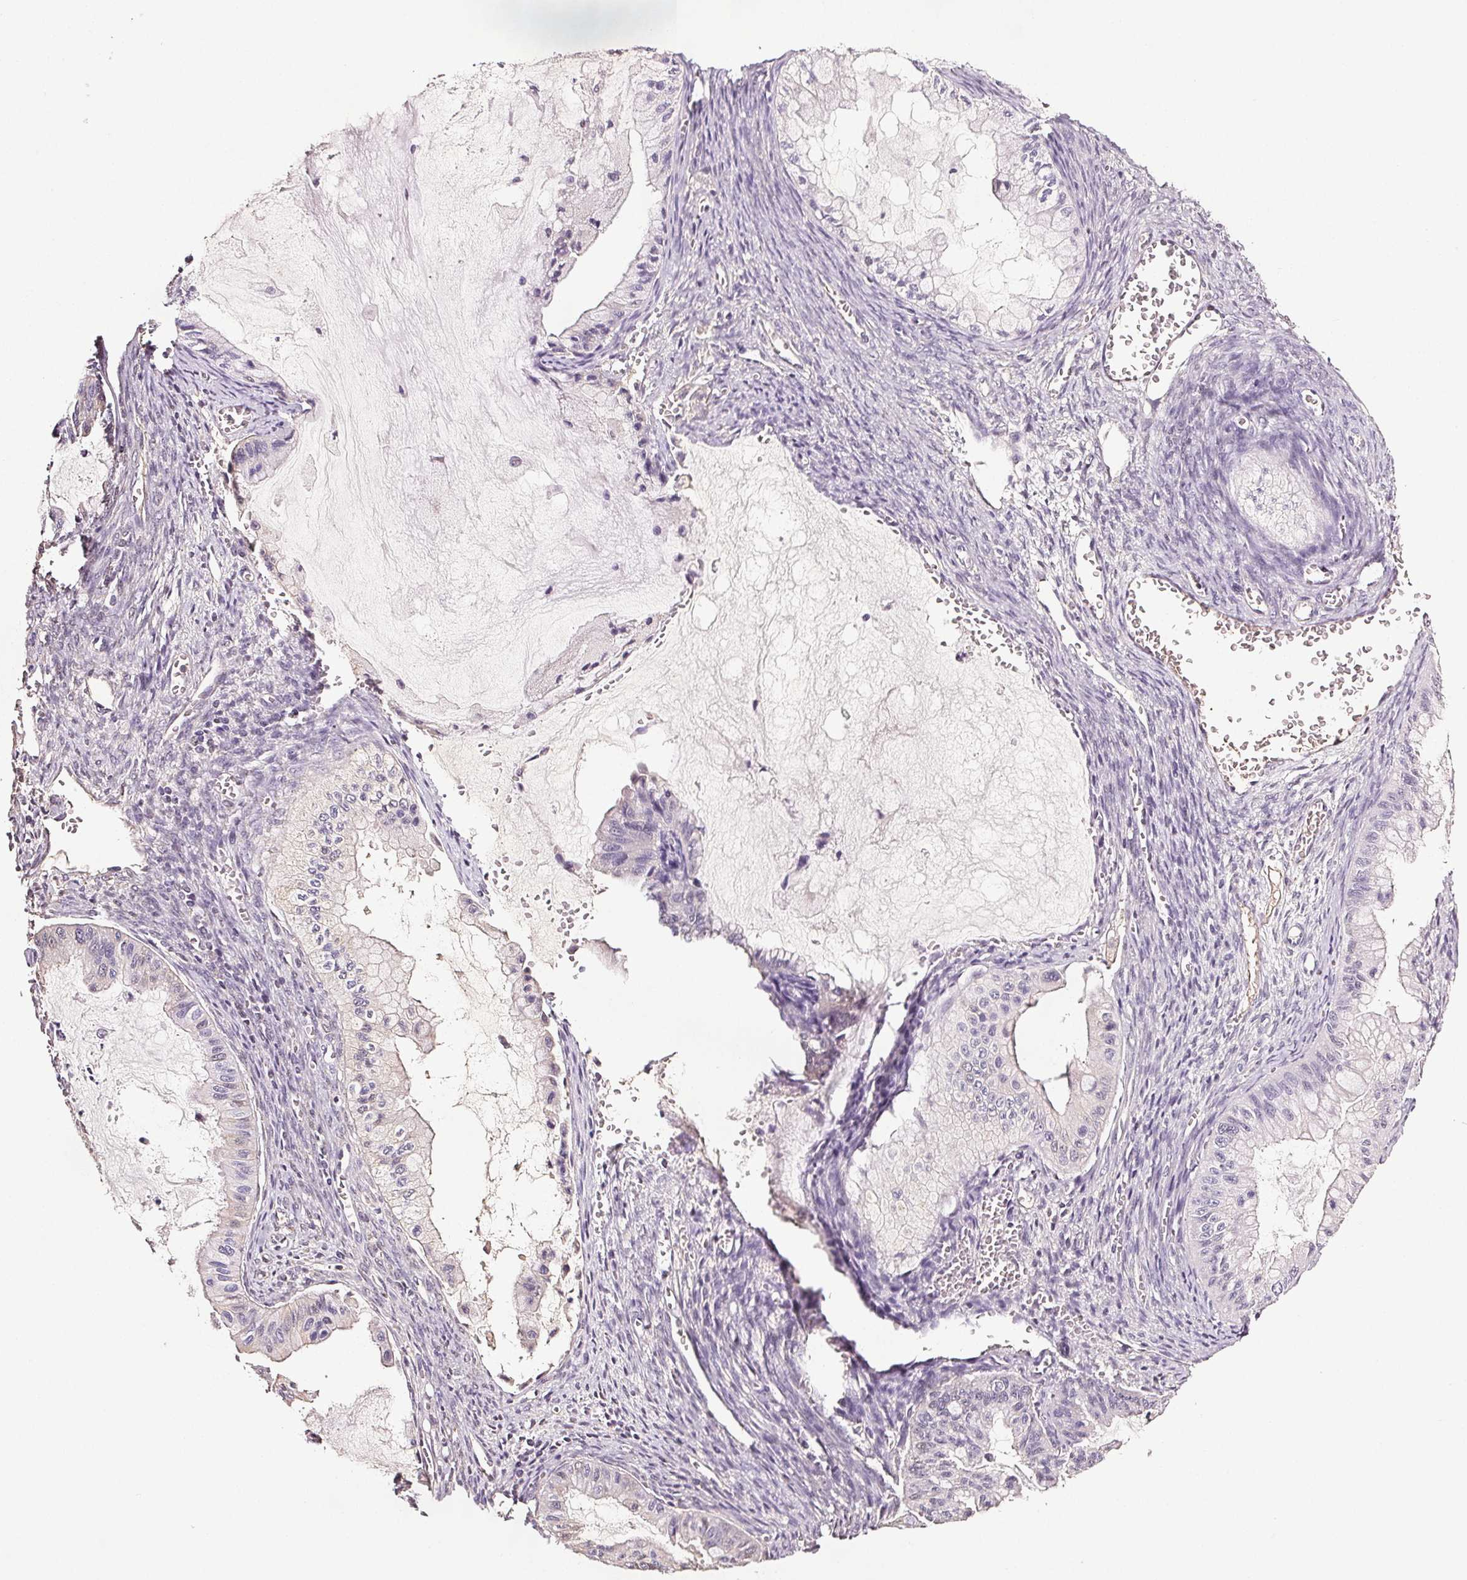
{"staining": {"intensity": "negative", "quantity": "none", "location": "none"}, "tissue": "ovarian cancer", "cell_type": "Tumor cells", "image_type": "cancer", "snomed": [{"axis": "morphology", "description": "Cystadenocarcinoma, mucinous, NOS"}, {"axis": "topography", "description": "Ovary"}], "caption": "A photomicrograph of ovarian mucinous cystadenocarcinoma stained for a protein shows no brown staining in tumor cells.", "gene": "COL7A1", "patient": {"sex": "female", "age": 72}}